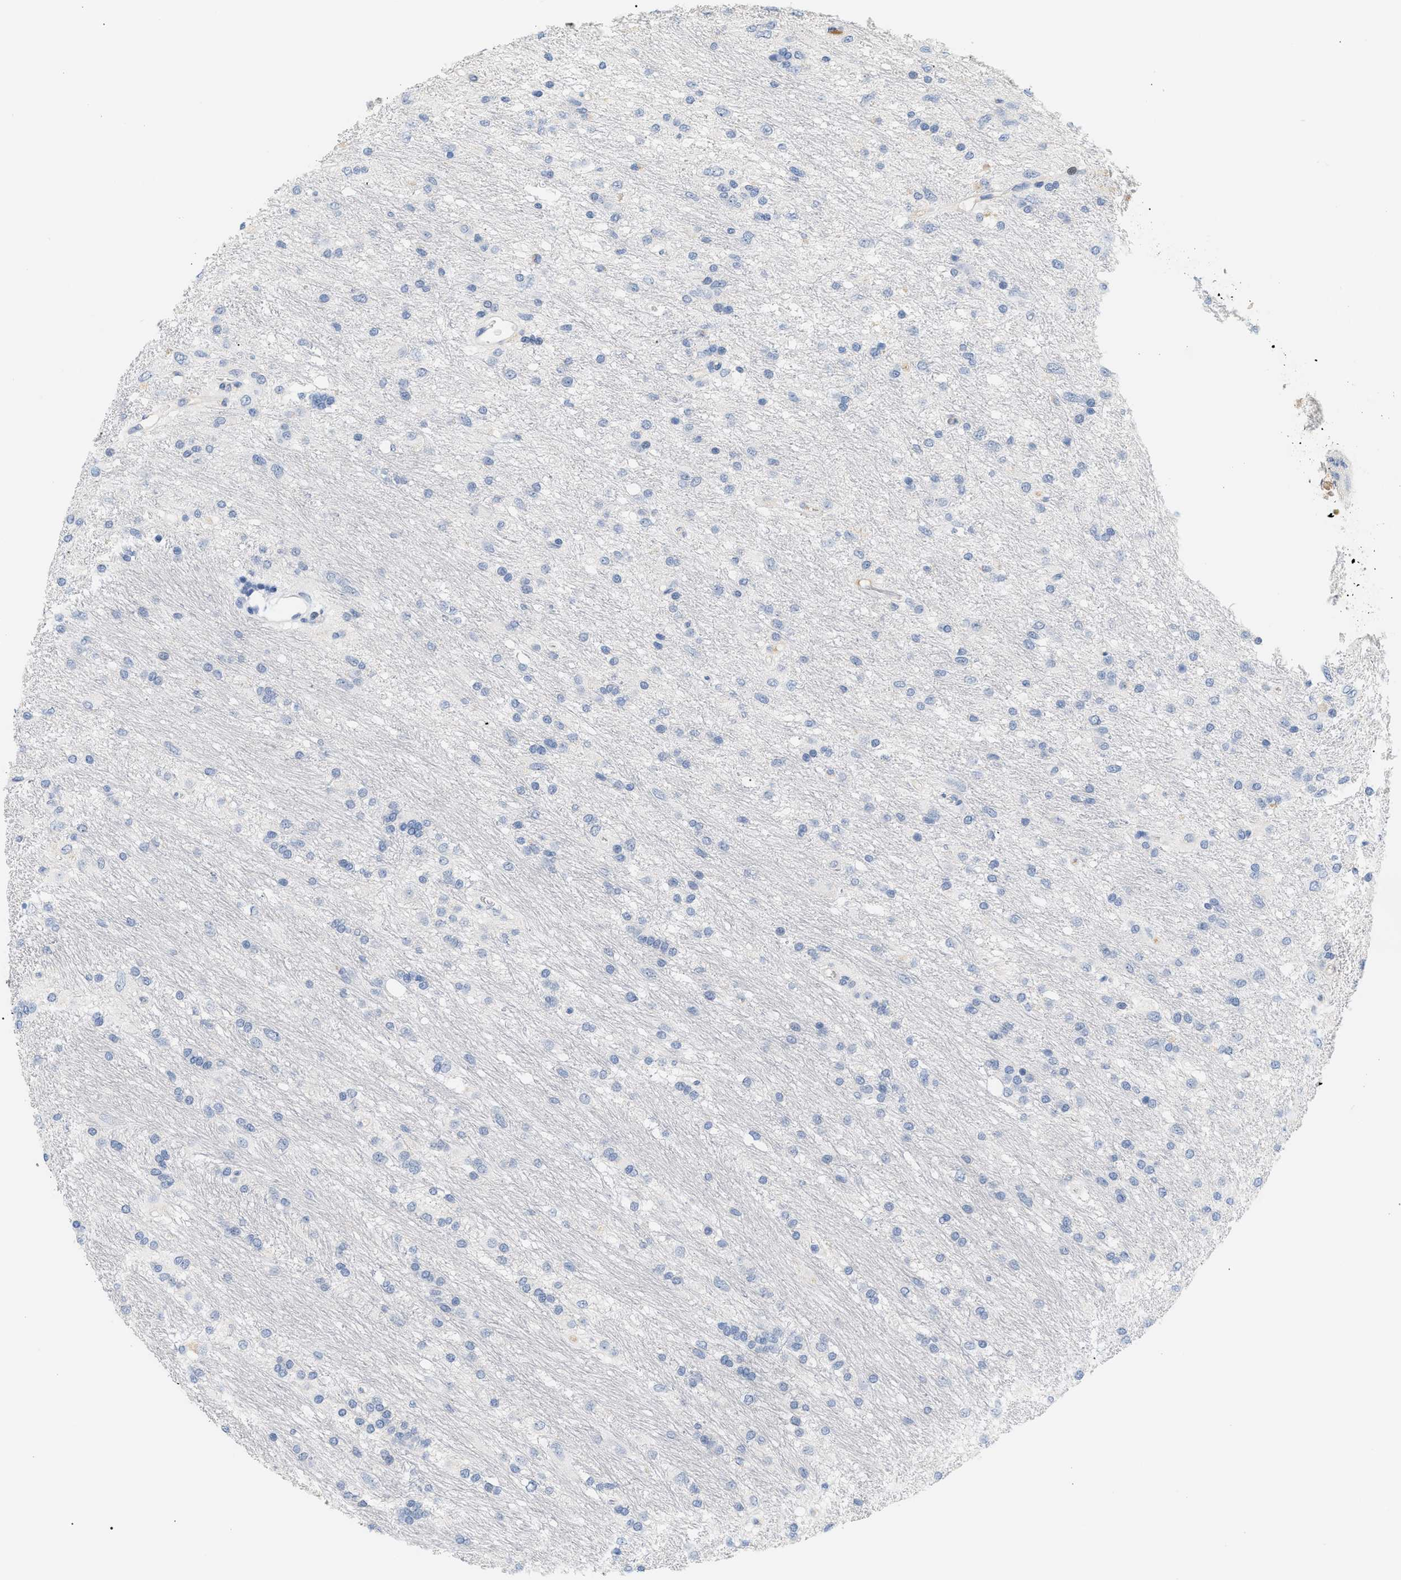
{"staining": {"intensity": "negative", "quantity": "none", "location": "none"}, "tissue": "glioma", "cell_type": "Tumor cells", "image_type": "cancer", "snomed": [{"axis": "morphology", "description": "Glioma, malignant, Low grade"}, {"axis": "topography", "description": "Brain"}], "caption": "A histopathology image of glioma stained for a protein shows no brown staining in tumor cells.", "gene": "CFH", "patient": {"sex": "male", "age": 77}}